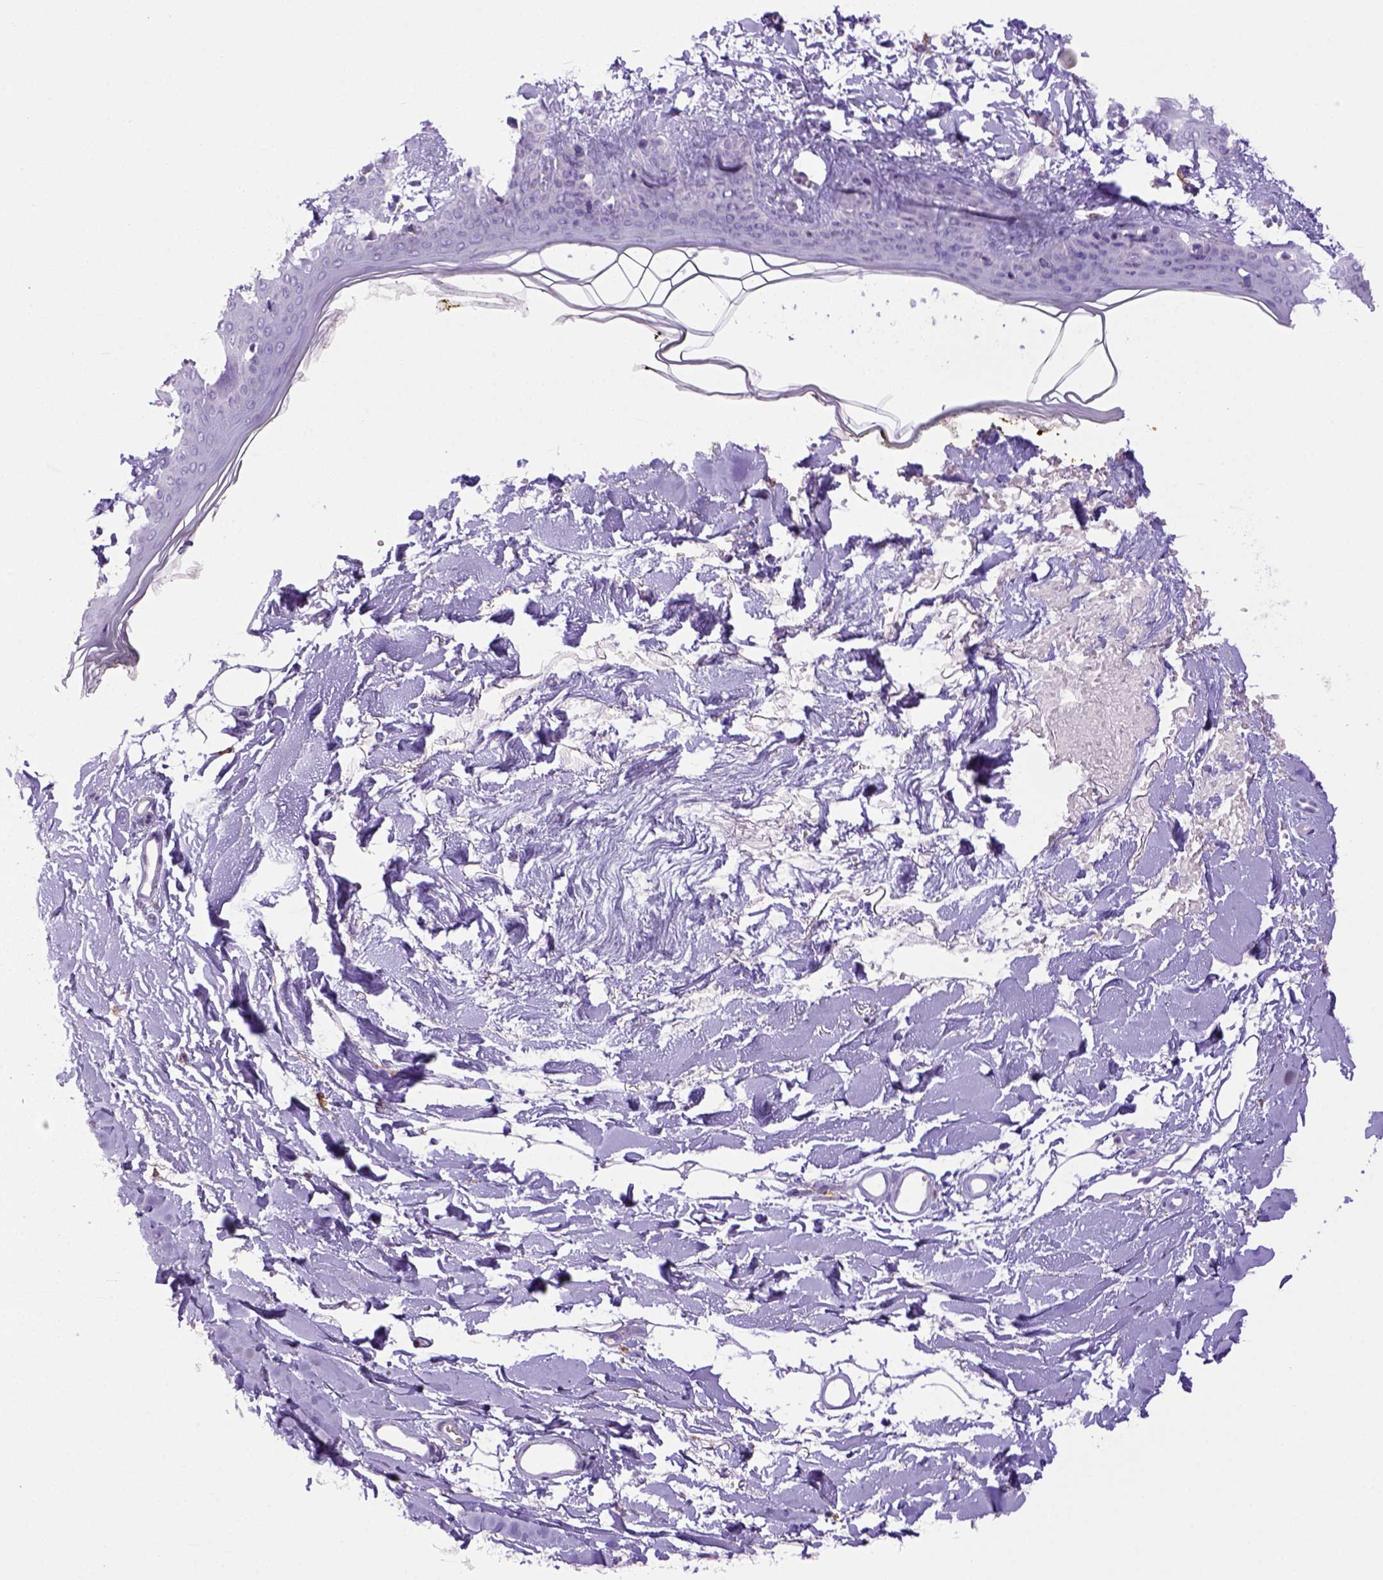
{"staining": {"intensity": "negative", "quantity": "none", "location": "none"}, "tissue": "skin", "cell_type": "Fibroblasts", "image_type": "normal", "snomed": [{"axis": "morphology", "description": "Normal tissue, NOS"}, {"axis": "topography", "description": "Skin"}], "caption": "The micrograph demonstrates no staining of fibroblasts in unremarkable skin.", "gene": "CD68", "patient": {"sex": "female", "age": 34}}